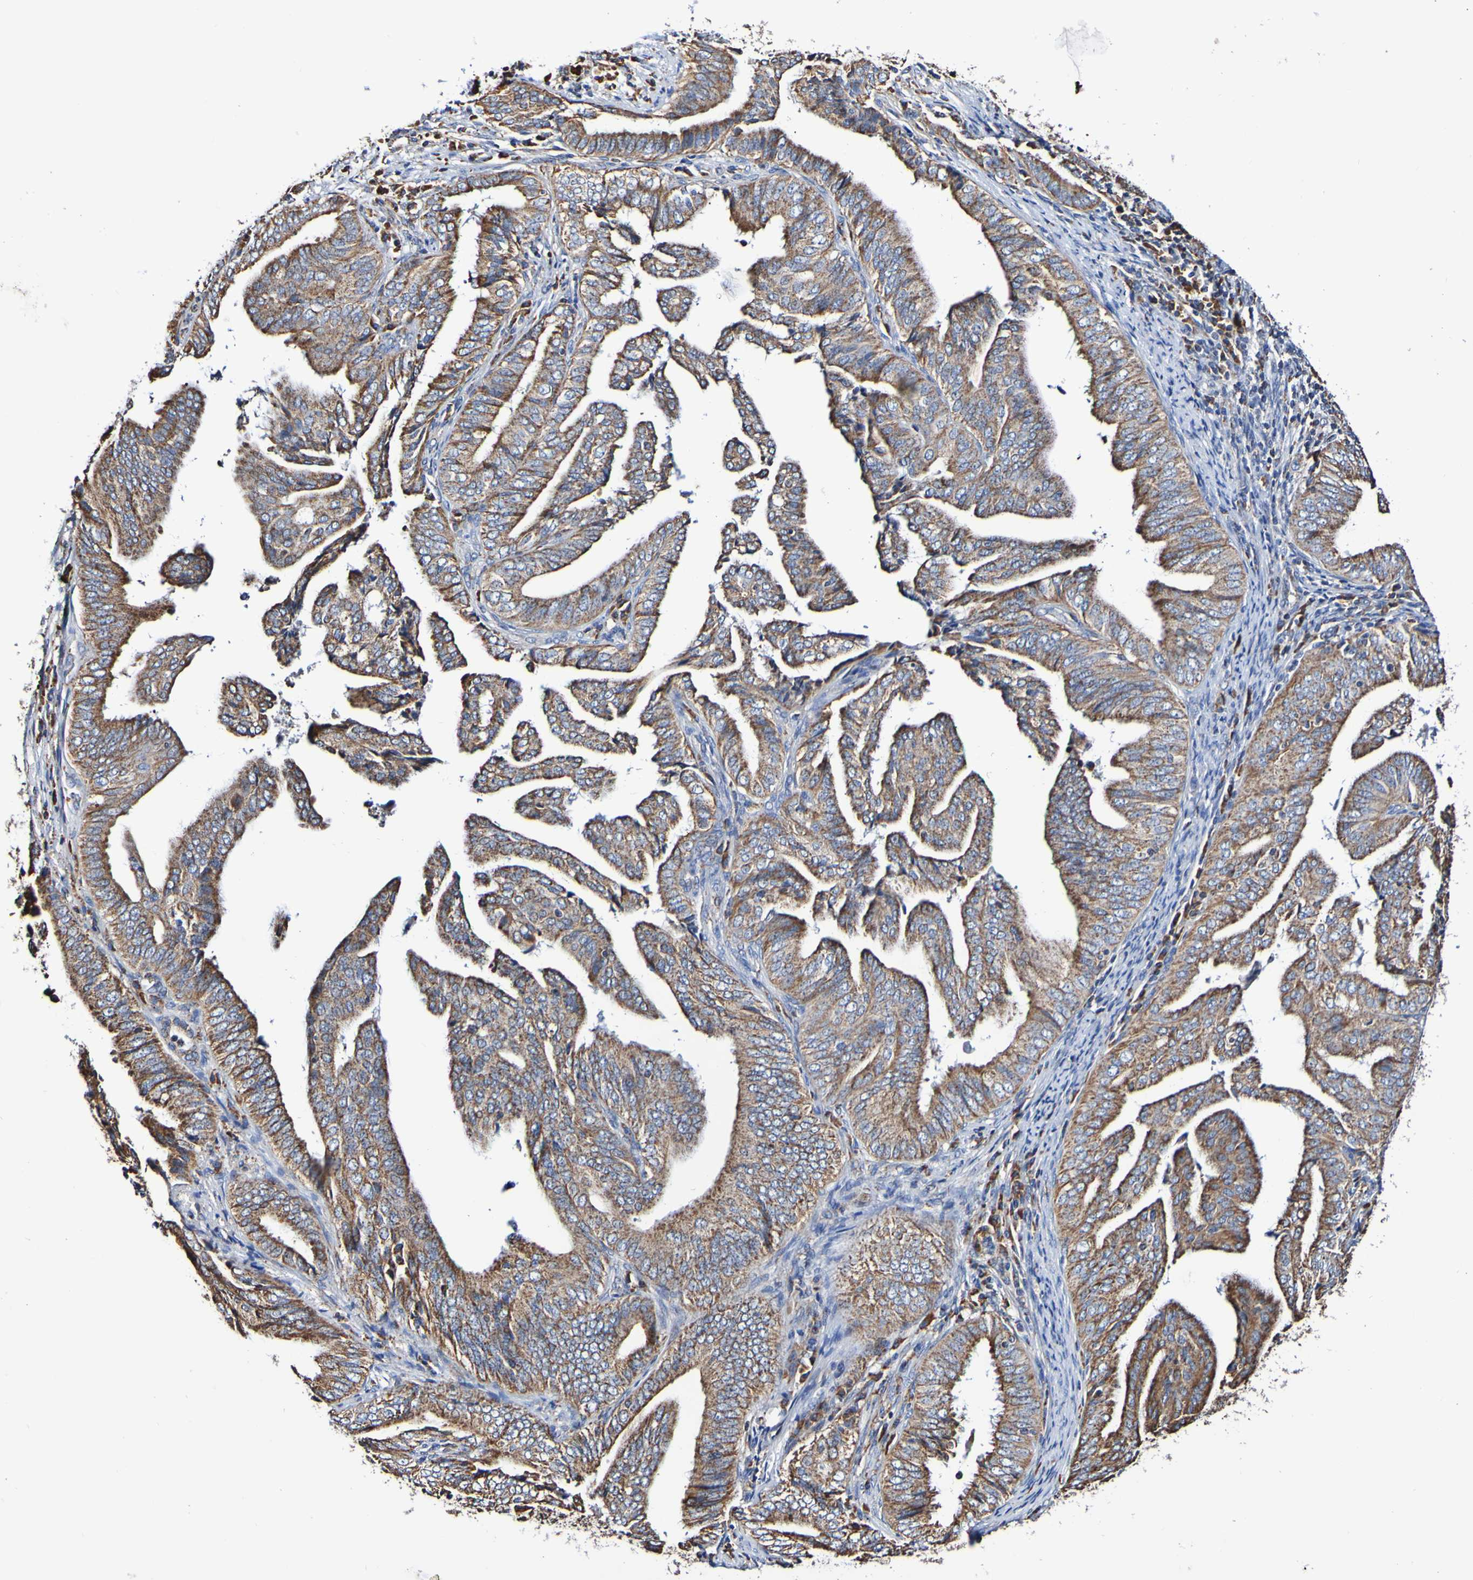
{"staining": {"intensity": "moderate", "quantity": ">75%", "location": "cytoplasmic/membranous"}, "tissue": "endometrial cancer", "cell_type": "Tumor cells", "image_type": "cancer", "snomed": [{"axis": "morphology", "description": "Adenocarcinoma, NOS"}, {"axis": "topography", "description": "Endometrium"}], "caption": "Endometrial cancer (adenocarcinoma) tissue reveals moderate cytoplasmic/membranous positivity in approximately >75% of tumor cells The staining is performed using DAB (3,3'-diaminobenzidine) brown chromogen to label protein expression. The nuclei are counter-stained blue using hematoxylin.", "gene": "IL18R1", "patient": {"sex": "female", "age": 58}}